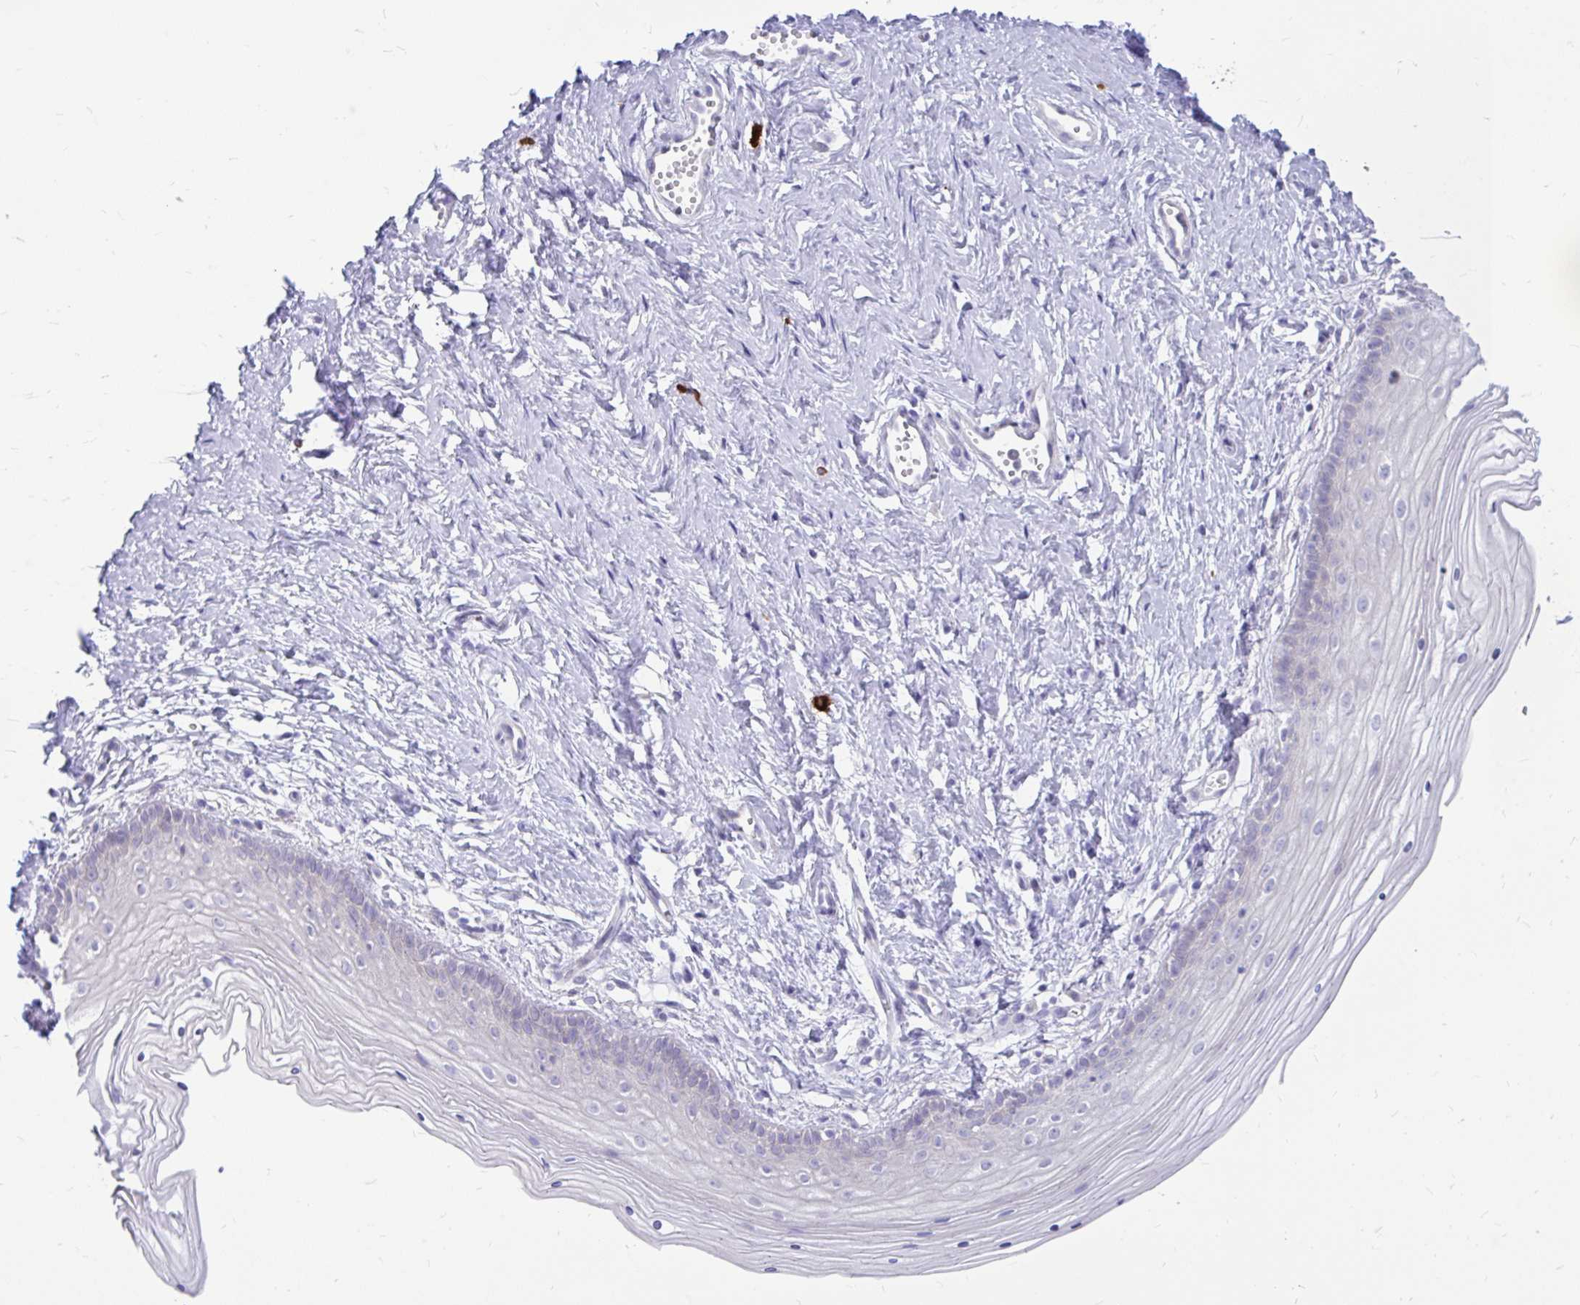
{"staining": {"intensity": "negative", "quantity": "none", "location": "none"}, "tissue": "vagina", "cell_type": "Squamous epithelial cells", "image_type": "normal", "snomed": [{"axis": "morphology", "description": "Normal tissue, NOS"}, {"axis": "topography", "description": "Vagina"}], "caption": "IHC image of normal vagina: human vagina stained with DAB reveals no significant protein positivity in squamous epithelial cells.", "gene": "MAP1LC3A", "patient": {"sex": "female", "age": 38}}